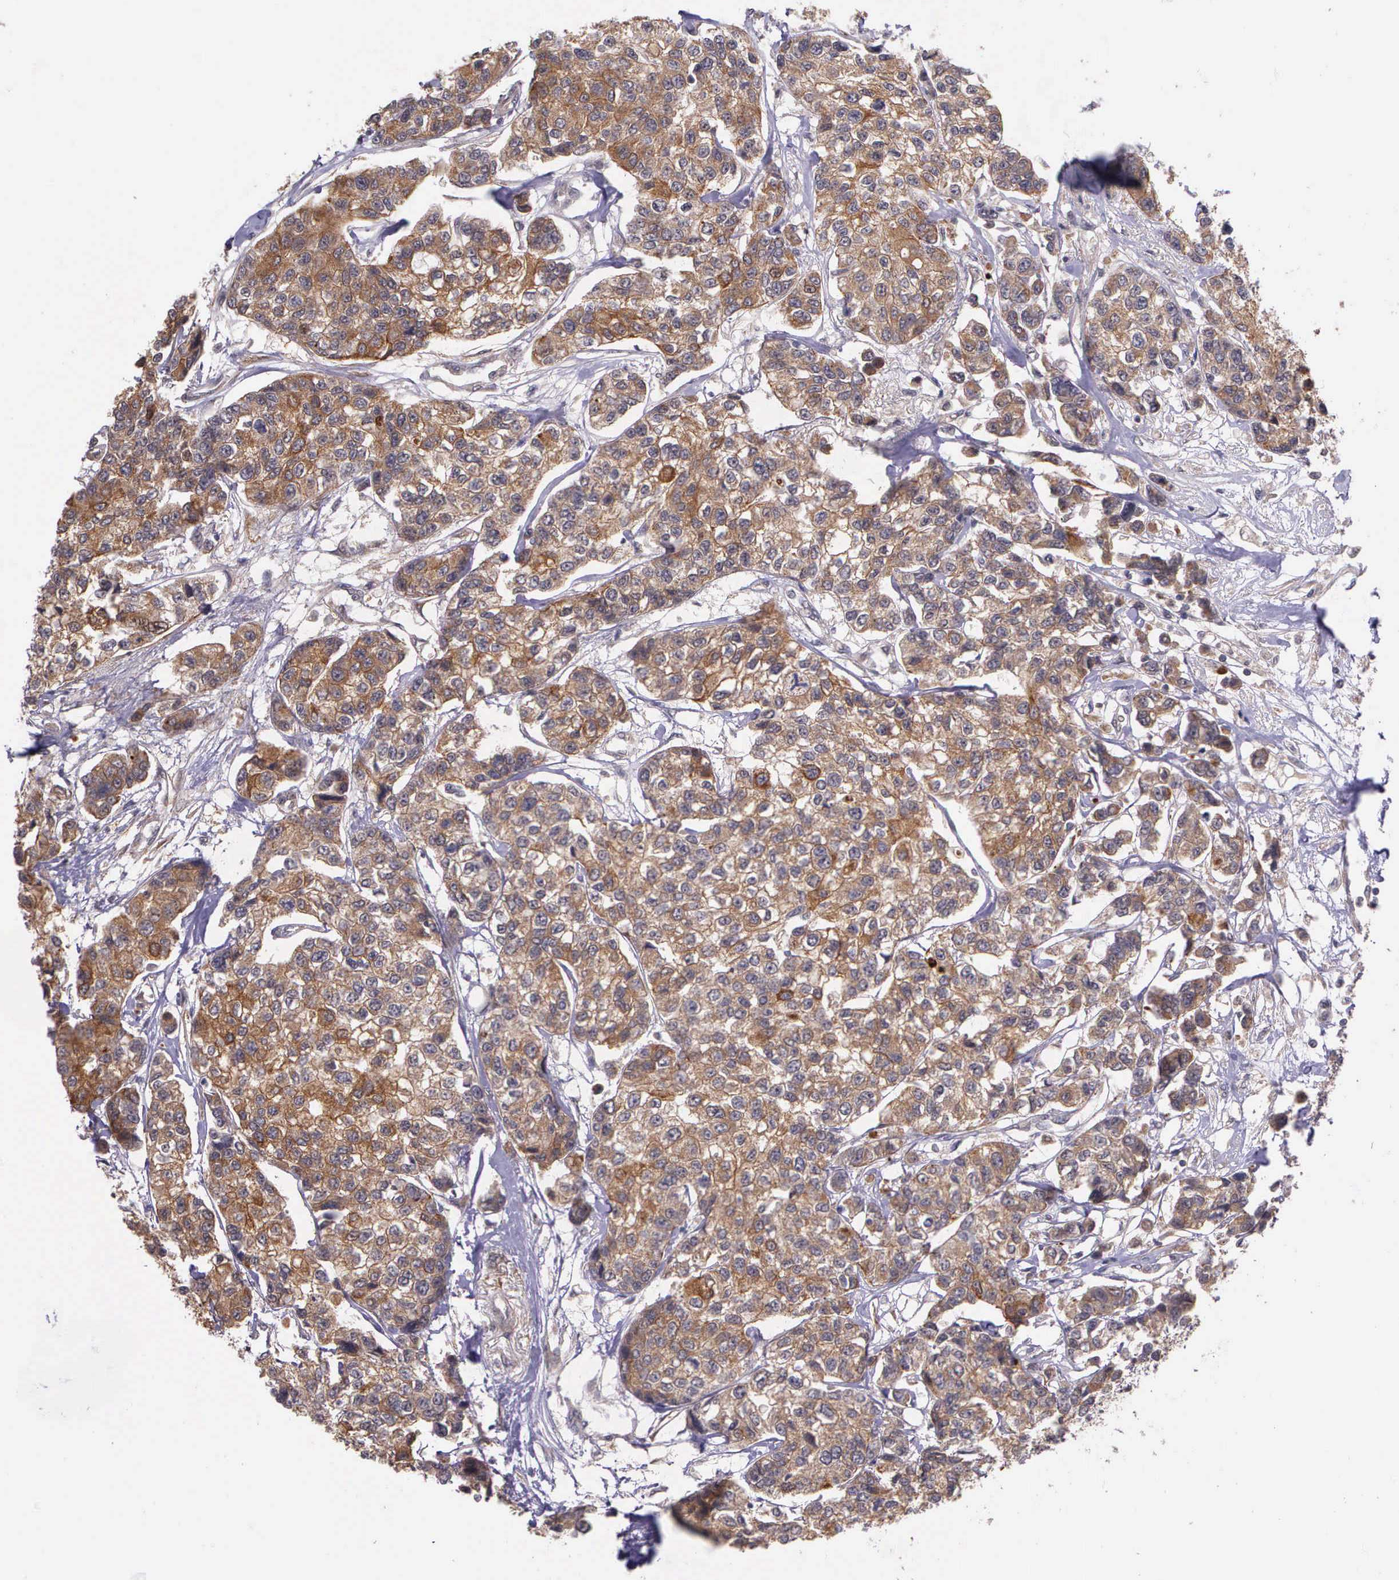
{"staining": {"intensity": "moderate", "quantity": ">75%", "location": "cytoplasmic/membranous"}, "tissue": "breast cancer", "cell_type": "Tumor cells", "image_type": "cancer", "snomed": [{"axis": "morphology", "description": "Duct carcinoma"}, {"axis": "topography", "description": "Breast"}], "caption": "Approximately >75% of tumor cells in breast cancer (invasive ductal carcinoma) exhibit moderate cytoplasmic/membranous protein positivity as visualized by brown immunohistochemical staining.", "gene": "PRICKLE3", "patient": {"sex": "female", "age": 51}}